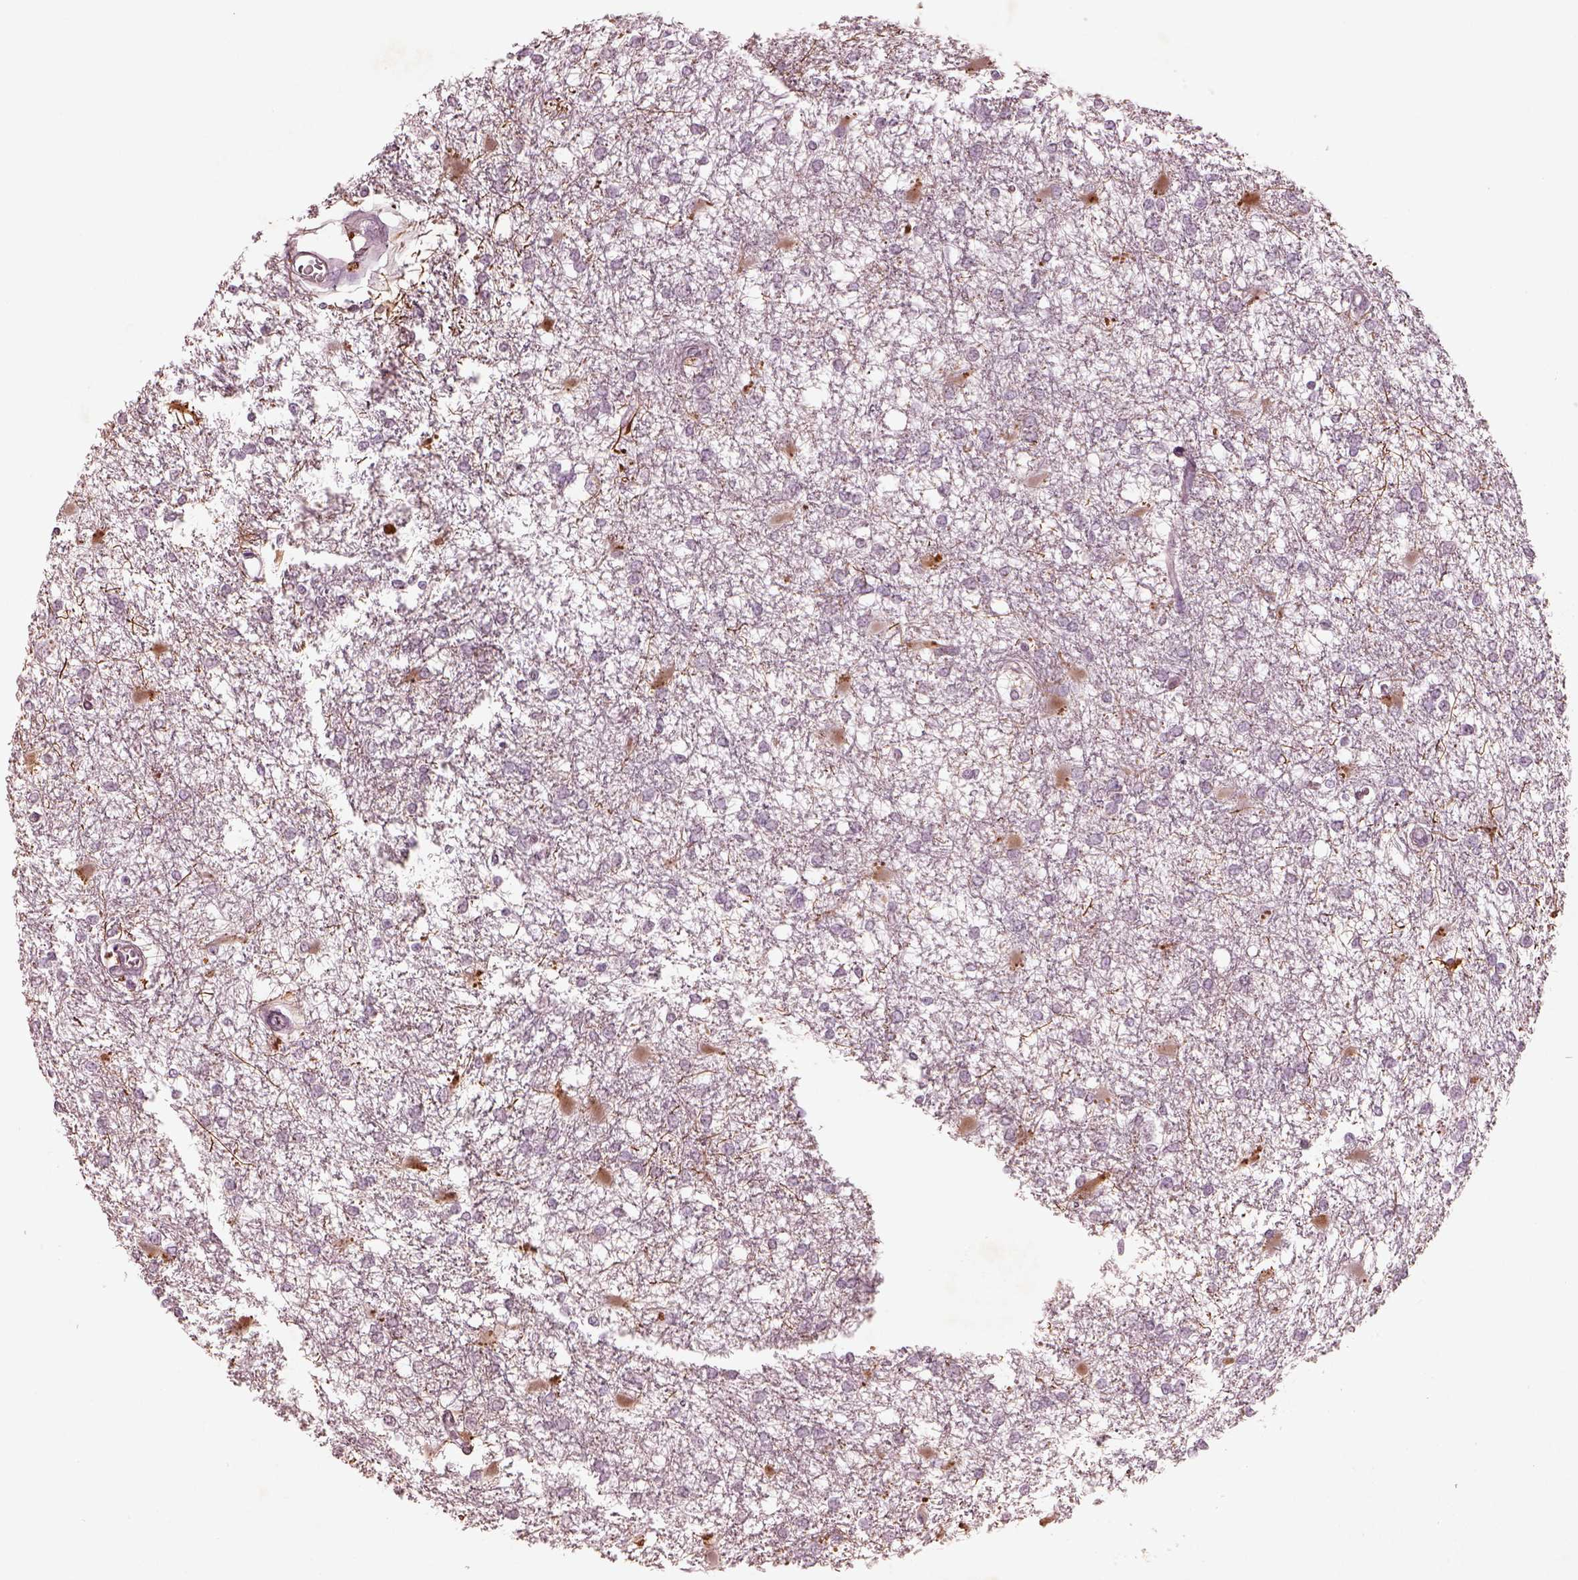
{"staining": {"intensity": "negative", "quantity": "none", "location": "none"}, "tissue": "glioma", "cell_type": "Tumor cells", "image_type": "cancer", "snomed": [{"axis": "morphology", "description": "Glioma, malignant, High grade"}, {"axis": "topography", "description": "Cerebral cortex"}], "caption": "Immunohistochemistry (IHC) micrograph of neoplastic tissue: human glioma stained with DAB (3,3'-diaminobenzidine) reveals no significant protein staining in tumor cells.", "gene": "ADRB3", "patient": {"sex": "male", "age": 79}}